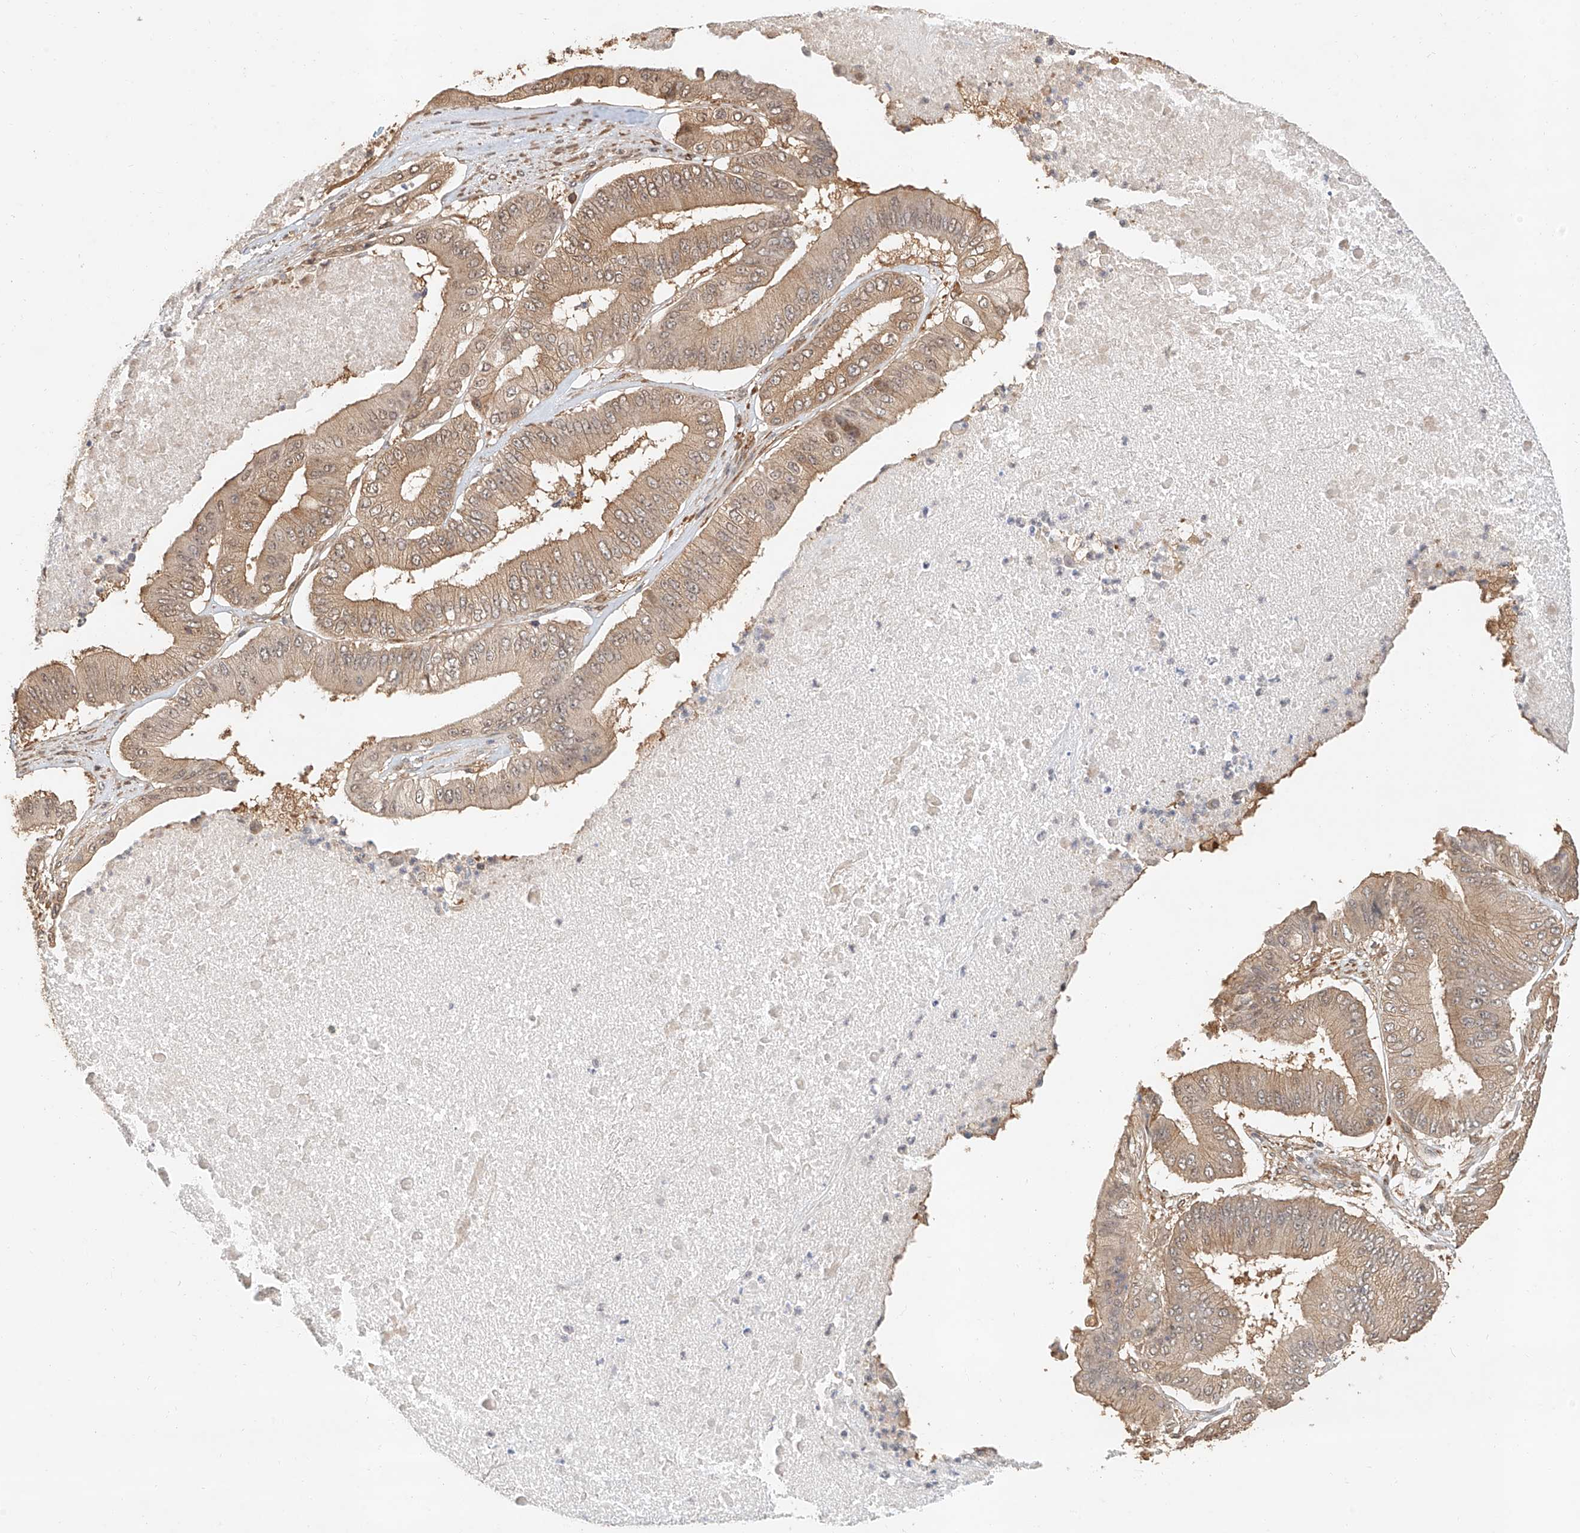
{"staining": {"intensity": "strong", "quantity": ">75%", "location": "cytoplasmic/membranous"}, "tissue": "pancreatic cancer", "cell_type": "Tumor cells", "image_type": "cancer", "snomed": [{"axis": "morphology", "description": "Adenocarcinoma, NOS"}, {"axis": "topography", "description": "Pancreas"}], "caption": "DAB (3,3'-diaminobenzidine) immunohistochemical staining of human pancreatic adenocarcinoma shows strong cytoplasmic/membranous protein expression in about >75% of tumor cells.", "gene": "NAP1L1", "patient": {"sex": "female", "age": 77}}